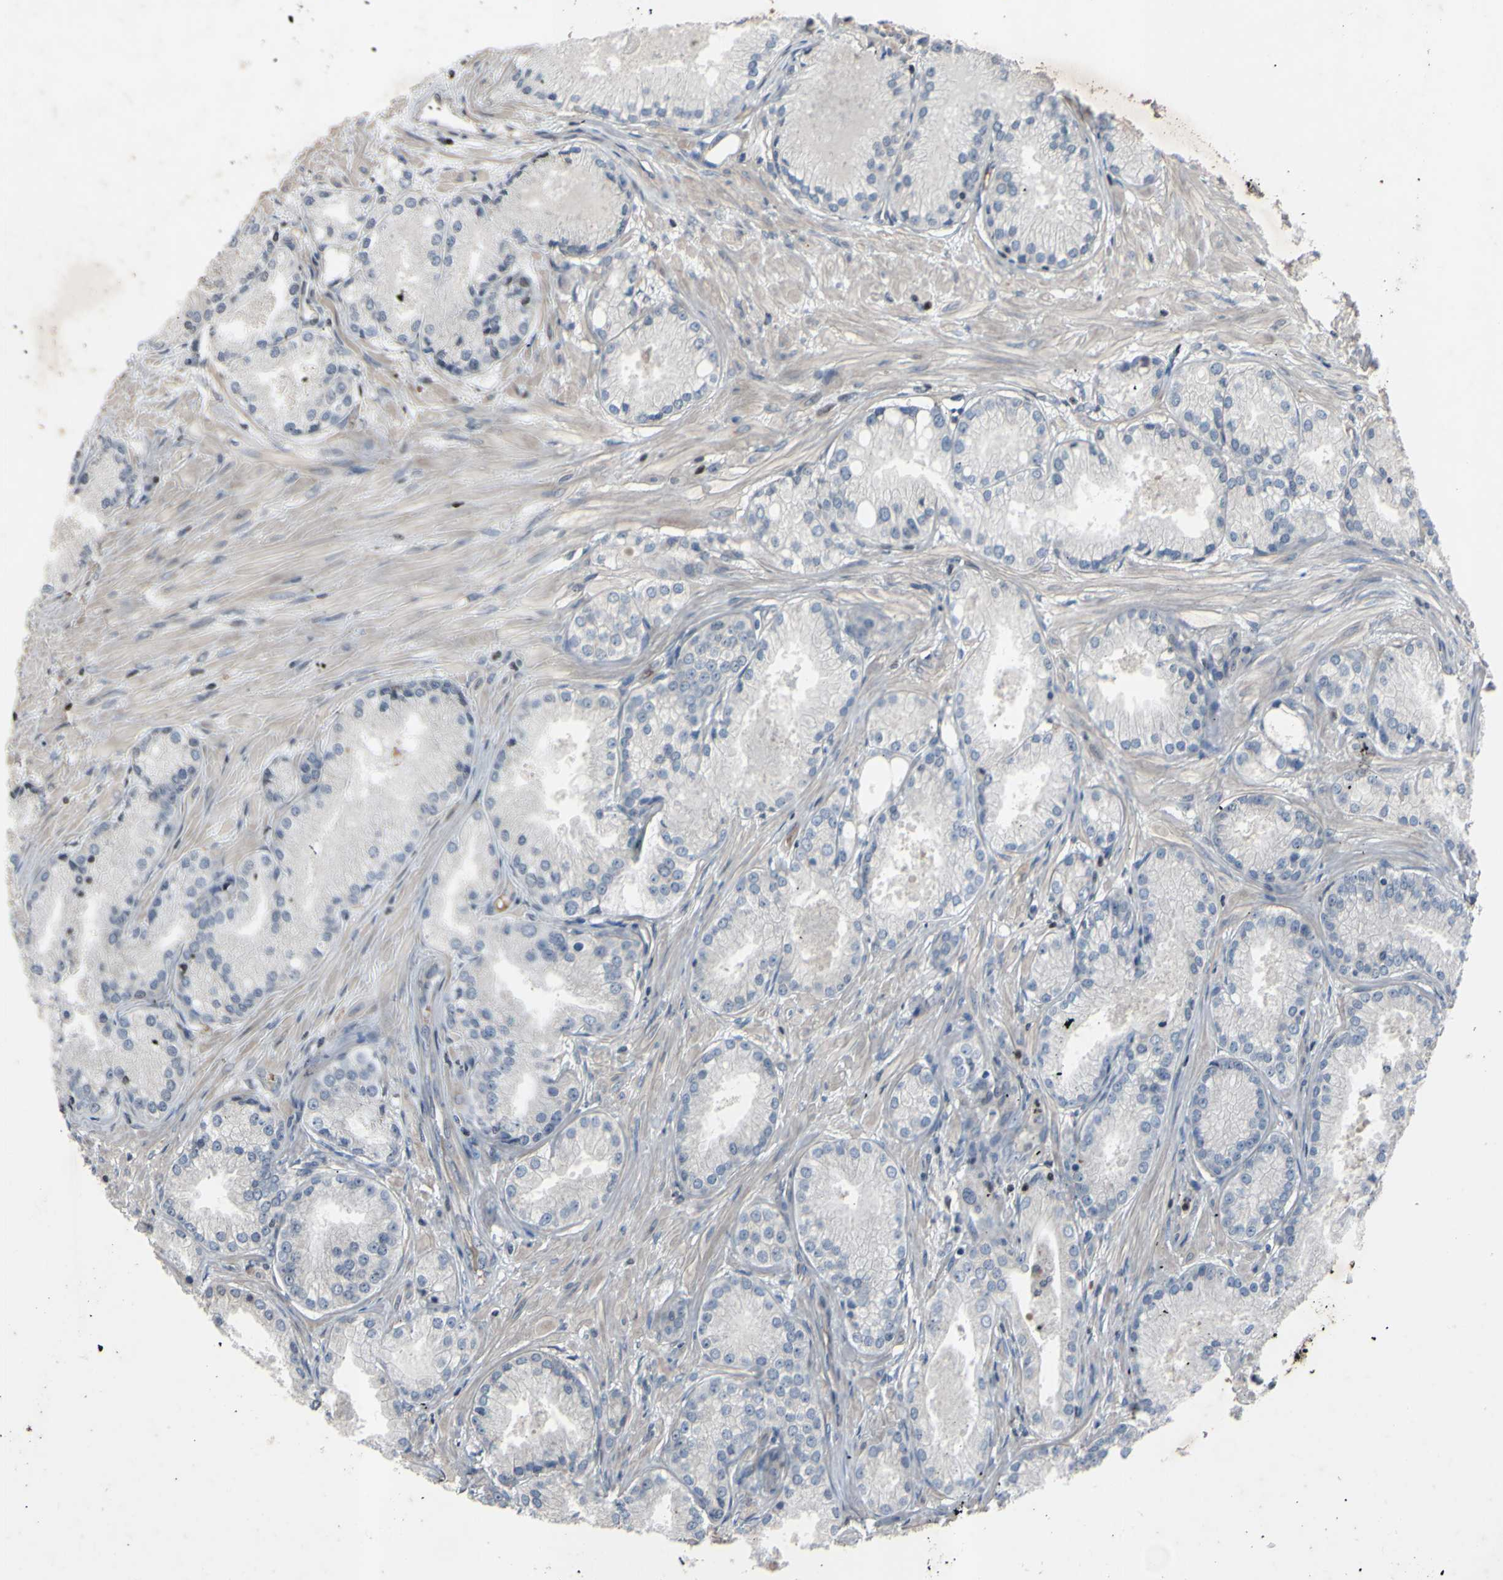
{"staining": {"intensity": "negative", "quantity": "none", "location": "none"}, "tissue": "prostate cancer", "cell_type": "Tumor cells", "image_type": "cancer", "snomed": [{"axis": "morphology", "description": "Adenocarcinoma, Low grade"}, {"axis": "topography", "description": "Prostate"}], "caption": "Immunohistochemistry (IHC) micrograph of human prostate cancer stained for a protein (brown), which exhibits no expression in tumor cells. (DAB IHC with hematoxylin counter stain).", "gene": "ARG1", "patient": {"sex": "male", "age": 72}}